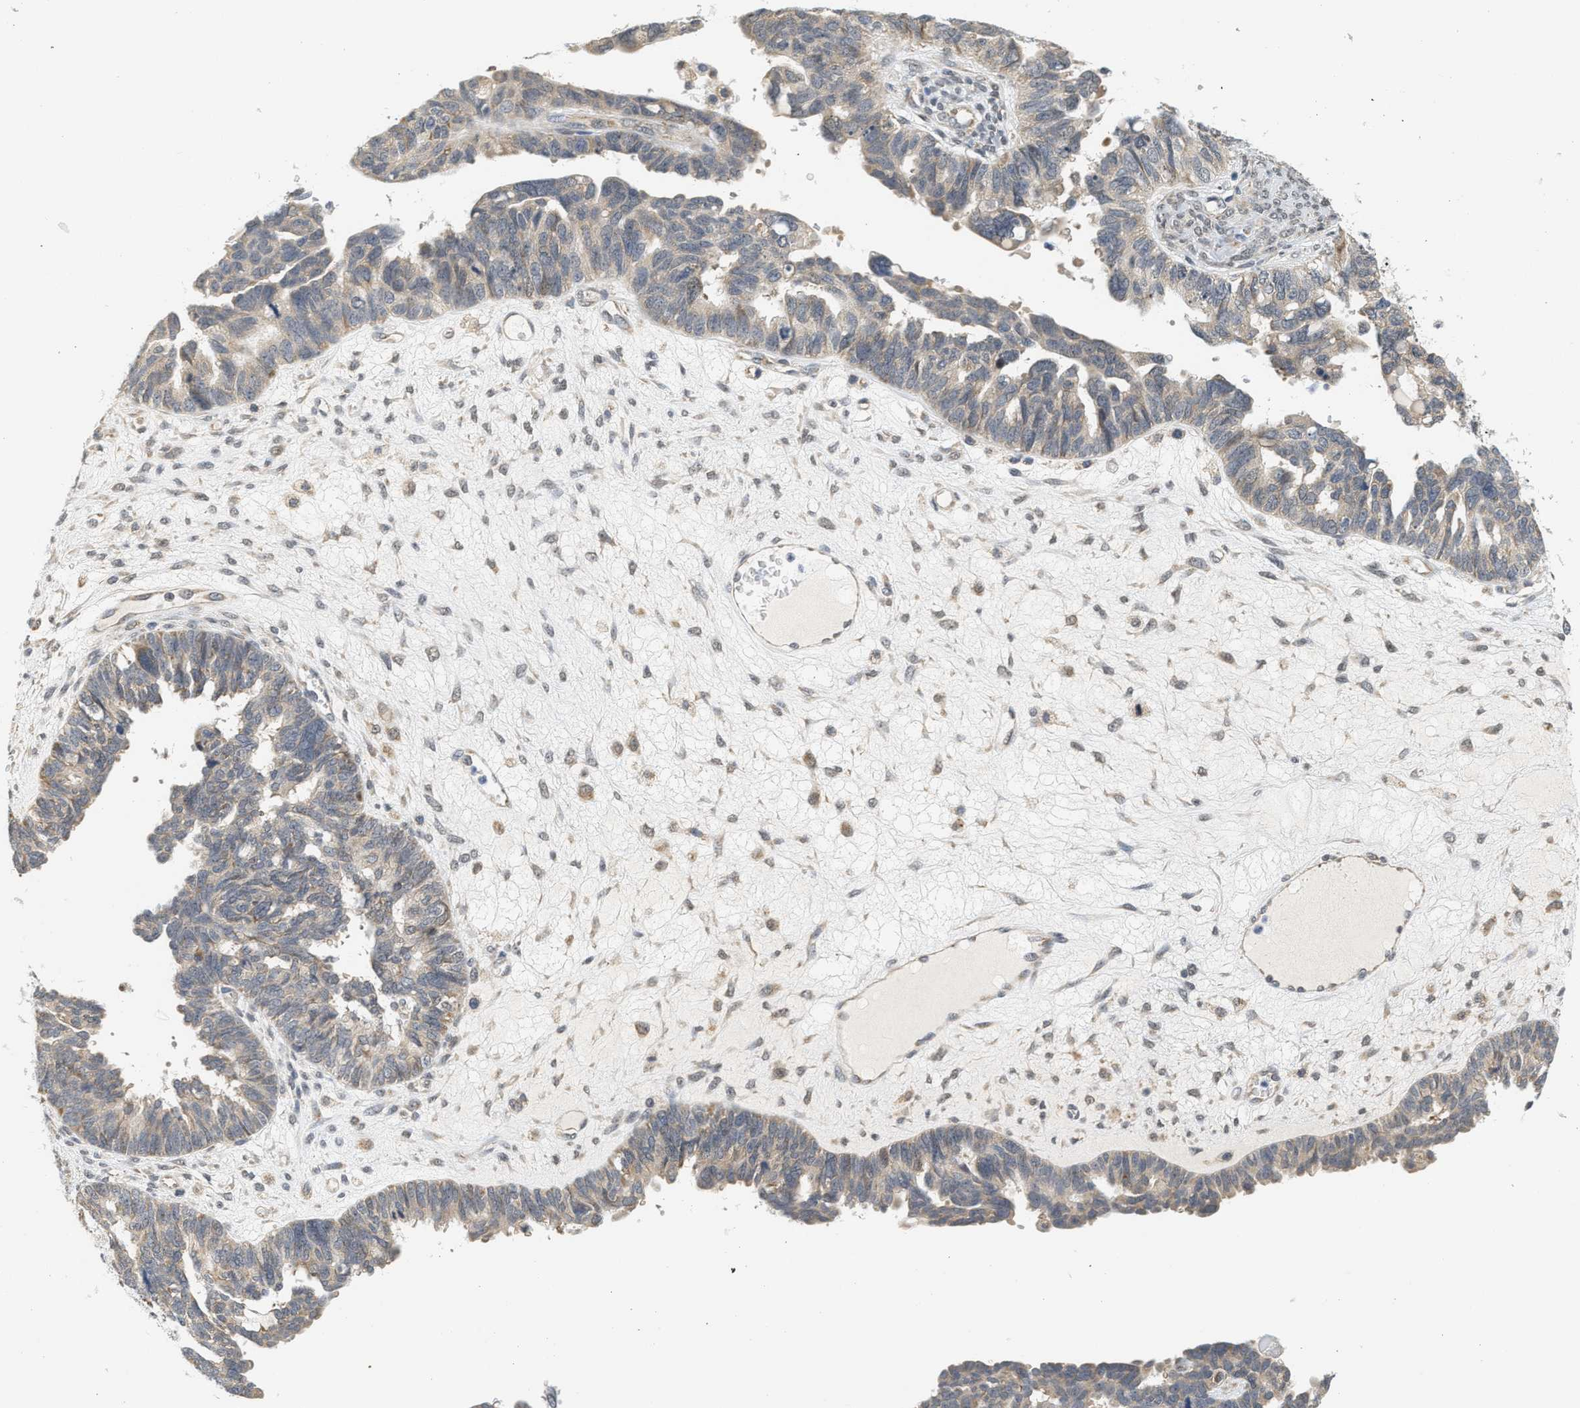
{"staining": {"intensity": "weak", "quantity": "25%-75%", "location": "cytoplasmic/membranous"}, "tissue": "ovarian cancer", "cell_type": "Tumor cells", "image_type": "cancer", "snomed": [{"axis": "morphology", "description": "Cystadenocarcinoma, serous, NOS"}, {"axis": "topography", "description": "Ovary"}], "caption": "Weak cytoplasmic/membranous expression is present in approximately 25%-75% of tumor cells in serous cystadenocarcinoma (ovarian).", "gene": "GIGYF1", "patient": {"sex": "female", "age": 79}}